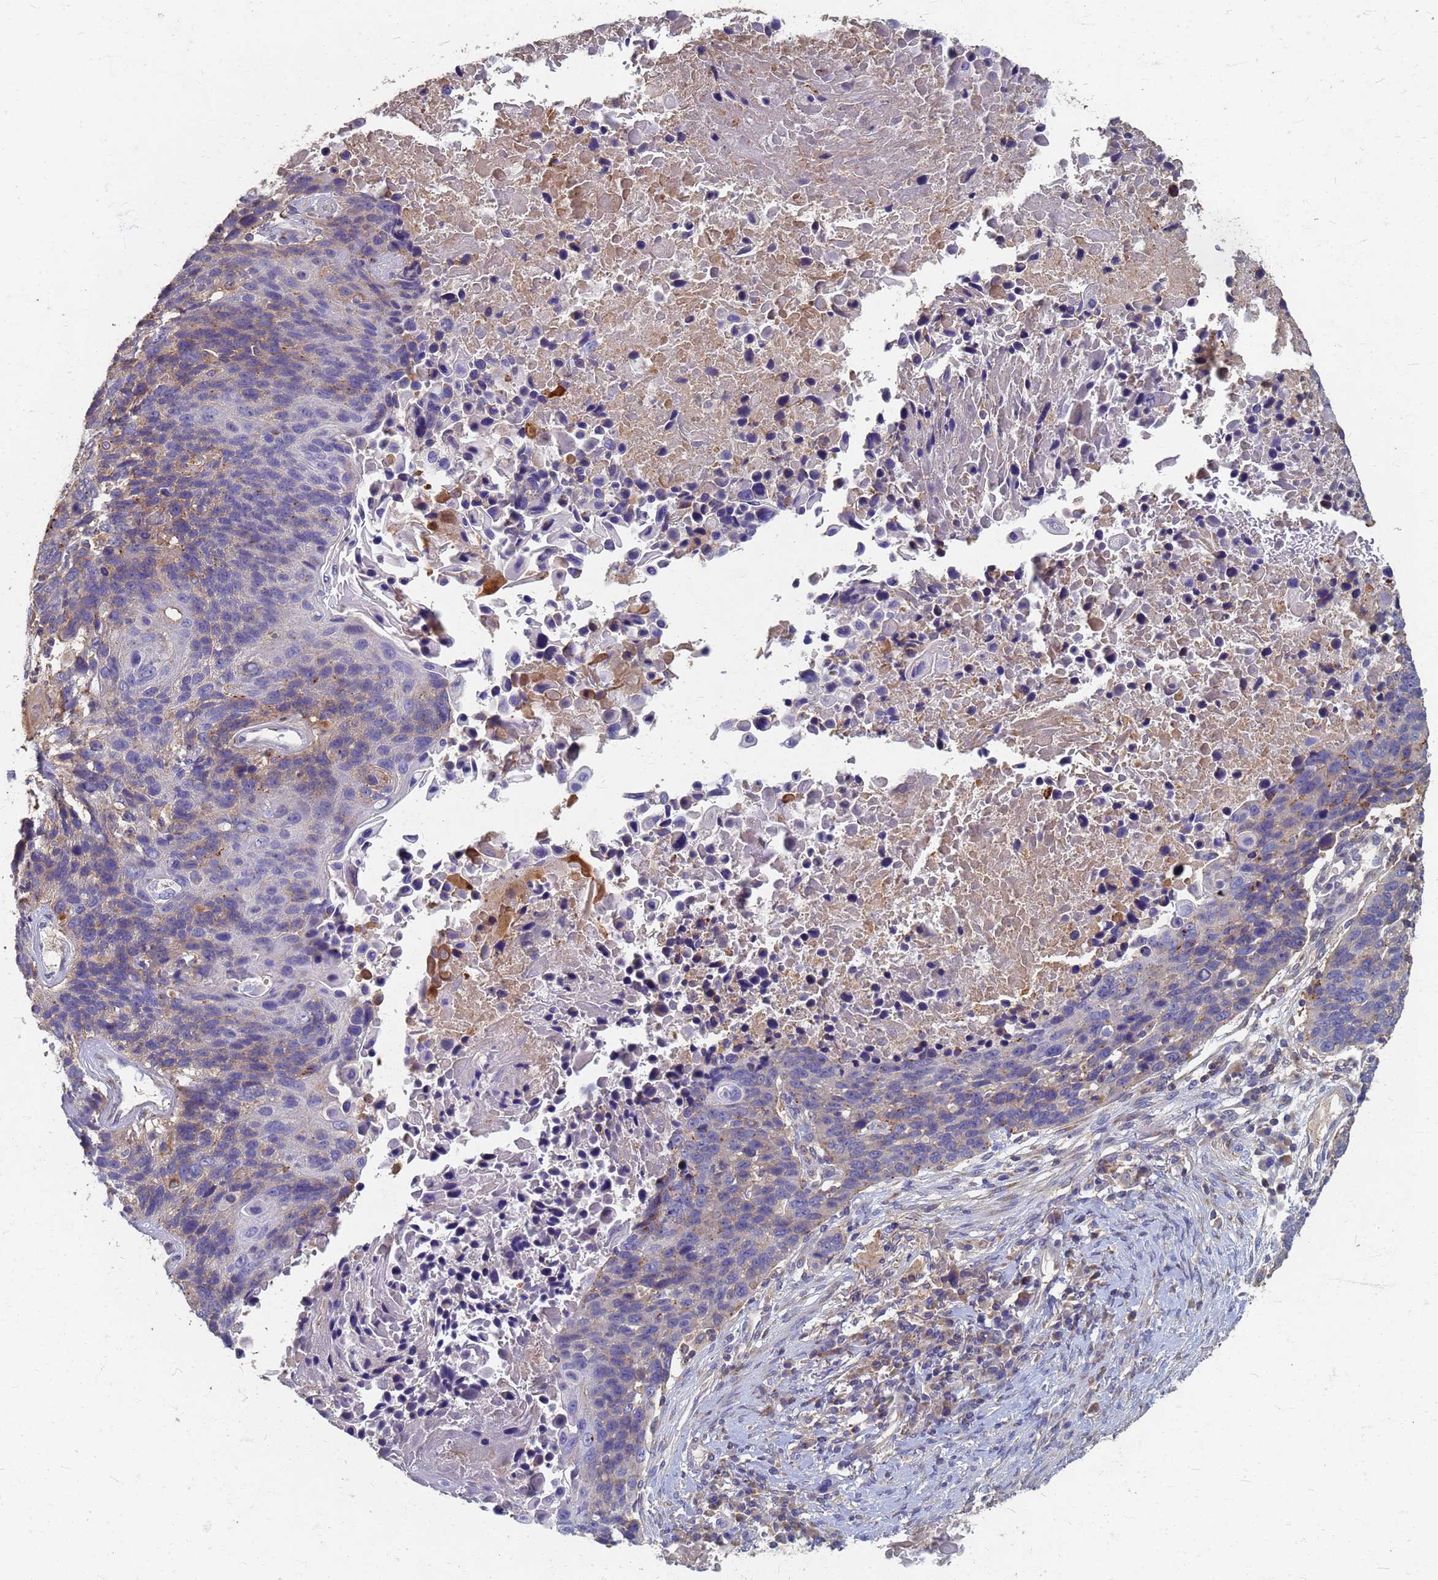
{"staining": {"intensity": "negative", "quantity": "none", "location": "none"}, "tissue": "lung cancer", "cell_type": "Tumor cells", "image_type": "cancer", "snomed": [{"axis": "morphology", "description": "Normal tissue, NOS"}, {"axis": "morphology", "description": "Squamous cell carcinoma, NOS"}, {"axis": "topography", "description": "Lymph node"}, {"axis": "topography", "description": "Lung"}], "caption": "Tumor cells are negative for protein expression in human lung squamous cell carcinoma.", "gene": "KRCC1", "patient": {"sex": "male", "age": 66}}